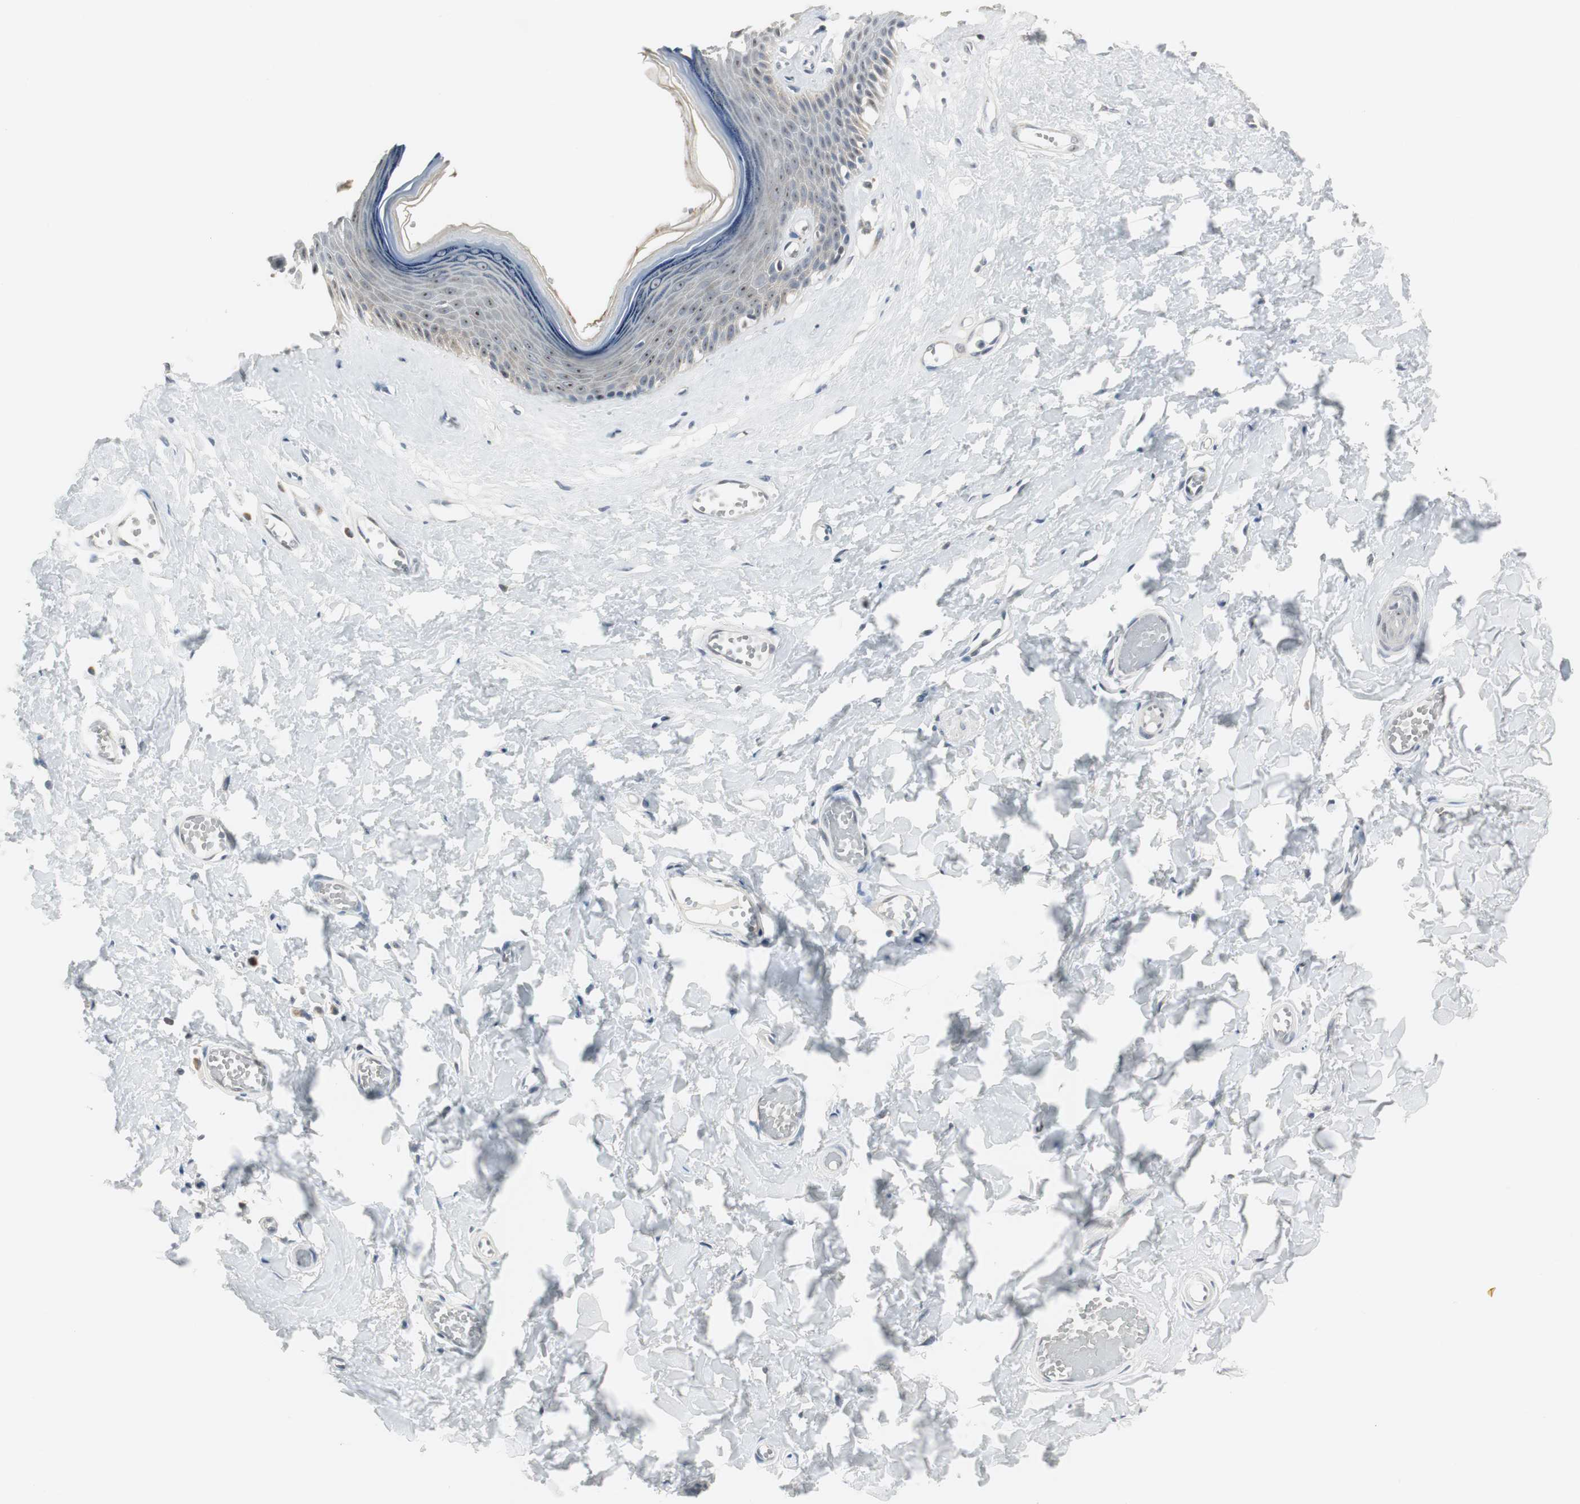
{"staining": {"intensity": "weak", "quantity": "25%-75%", "location": "cytoplasmic/membranous,nuclear"}, "tissue": "skin", "cell_type": "Epidermal cells", "image_type": "normal", "snomed": [{"axis": "morphology", "description": "Normal tissue, NOS"}, {"axis": "morphology", "description": "Inflammation, NOS"}, {"axis": "topography", "description": "Vulva"}], "caption": "Immunohistochemical staining of normal human skin reveals weak cytoplasmic/membranous,nuclear protein expression in approximately 25%-75% of epidermal cells. The protein is stained brown, and the nuclei are stained in blue (DAB IHC with brightfield microscopy, high magnification).", "gene": "CCT5", "patient": {"sex": "female", "age": 84}}